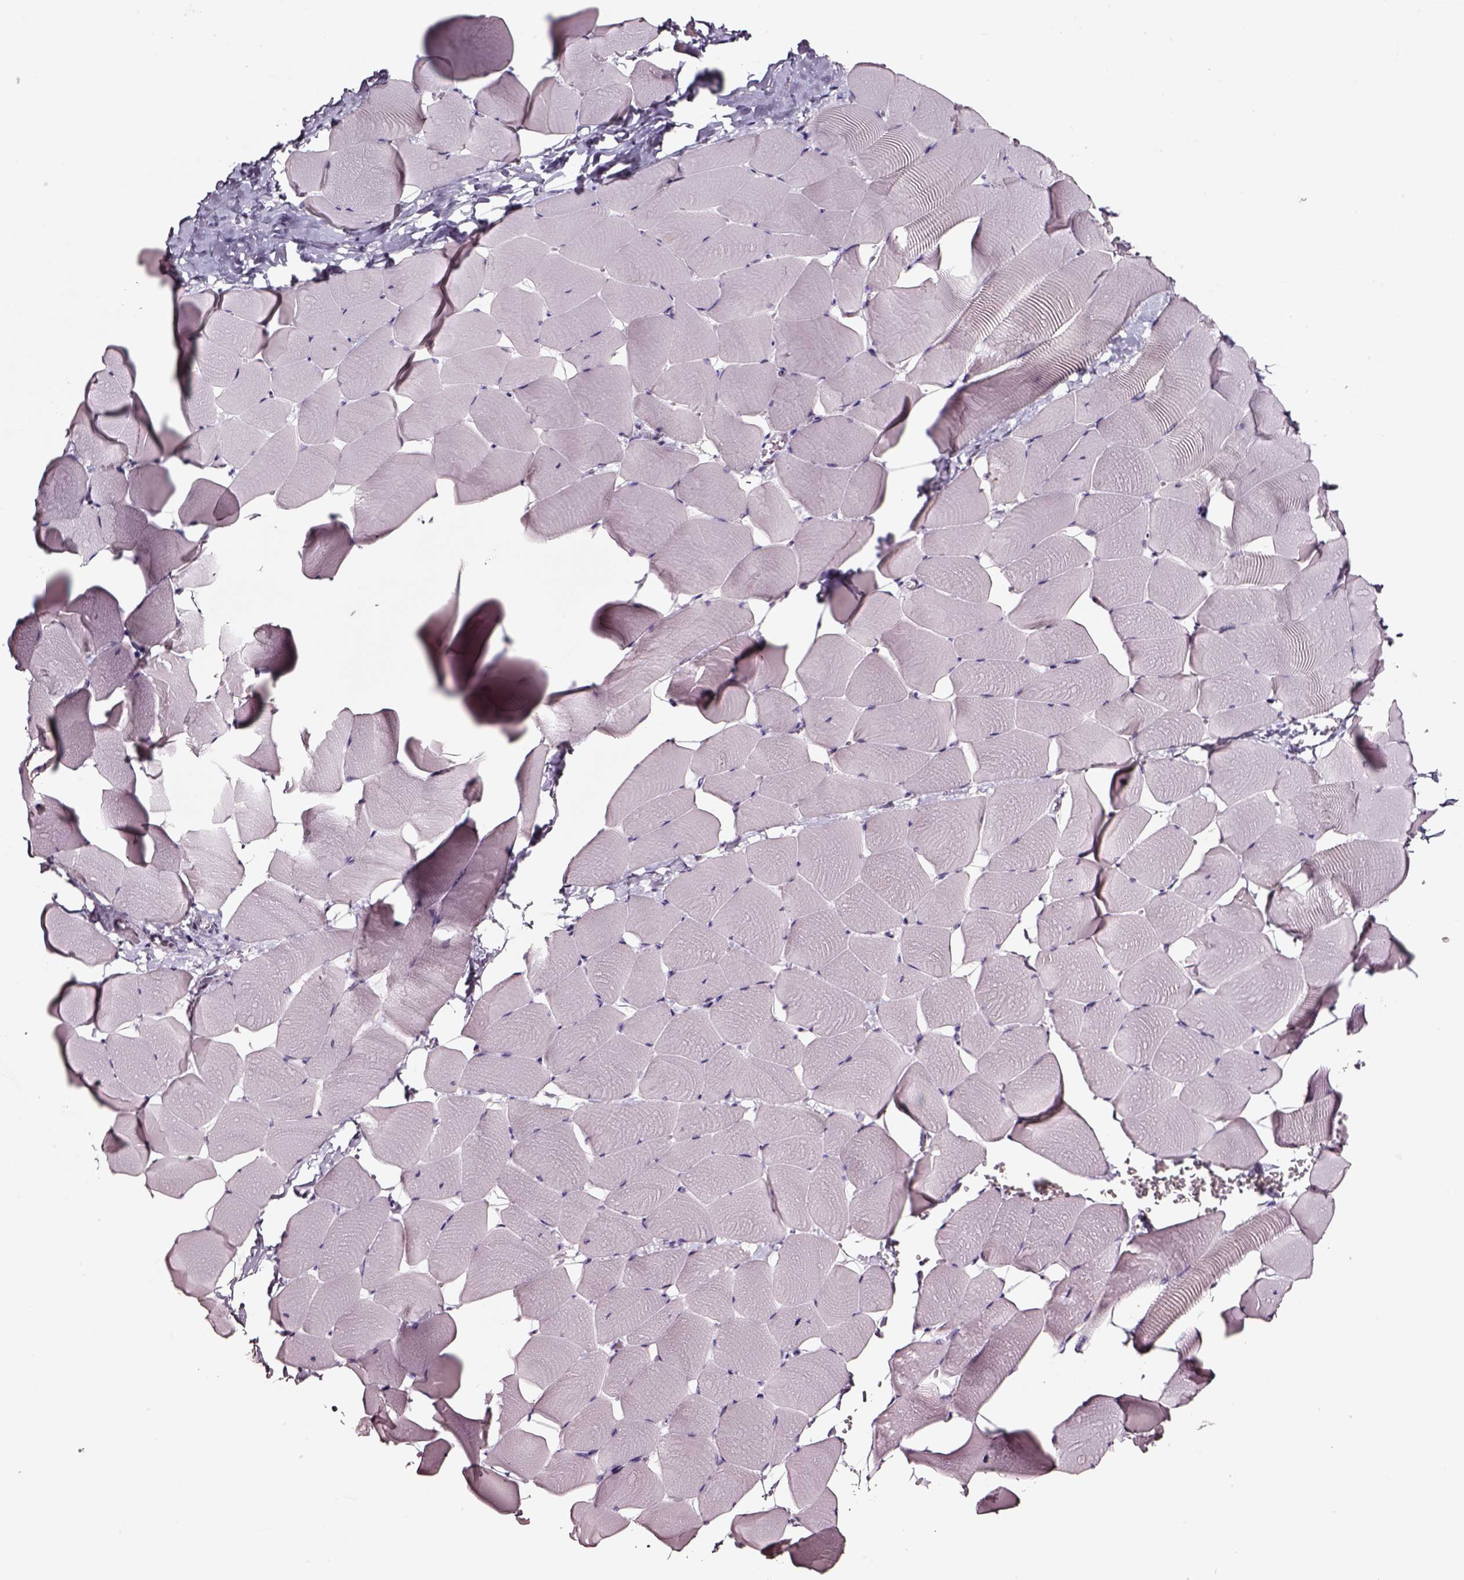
{"staining": {"intensity": "negative", "quantity": "none", "location": "none"}, "tissue": "skeletal muscle", "cell_type": "Myocytes", "image_type": "normal", "snomed": [{"axis": "morphology", "description": "Normal tissue, NOS"}, {"axis": "topography", "description": "Skeletal muscle"}], "caption": "Immunohistochemistry (IHC) of unremarkable human skeletal muscle displays no positivity in myocytes.", "gene": "SMIM17", "patient": {"sex": "male", "age": 25}}